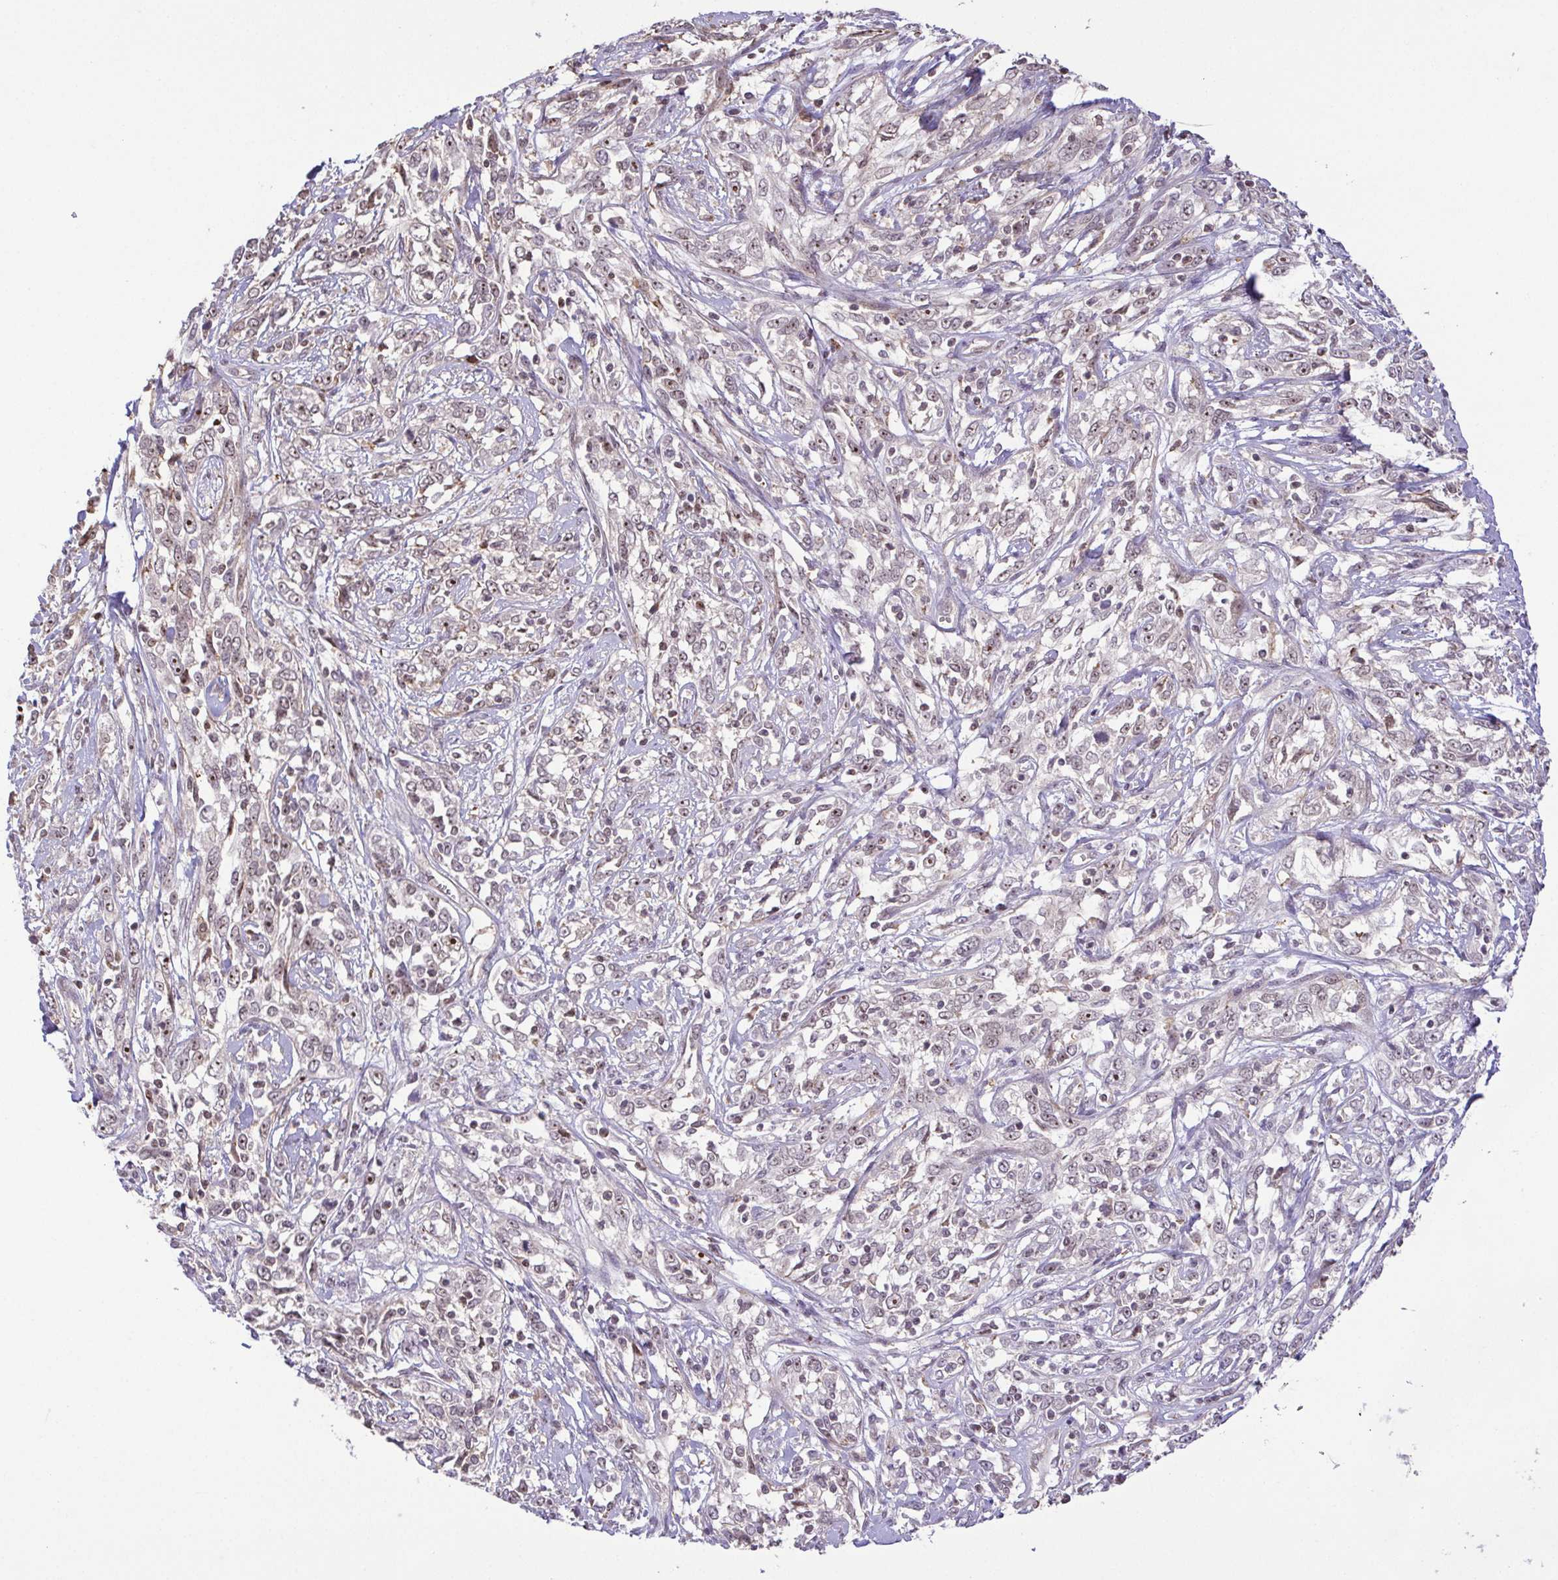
{"staining": {"intensity": "moderate", "quantity": "25%-75%", "location": "nuclear"}, "tissue": "cervical cancer", "cell_type": "Tumor cells", "image_type": "cancer", "snomed": [{"axis": "morphology", "description": "Adenocarcinoma, NOS"}, {"axis": "topography", "description": "Cervix"}], "caption": "Immunohistochemistry (IHC) of adenocarcinoma (cervical) displays medium levels of moderate nuclear staining in approximately 25%-75% of tumor cells. The protein is shown in brown color, while the nuclei are stained blue.", "gene": "RSL24D1", "patient": {"sex": "female", "age": 40}}